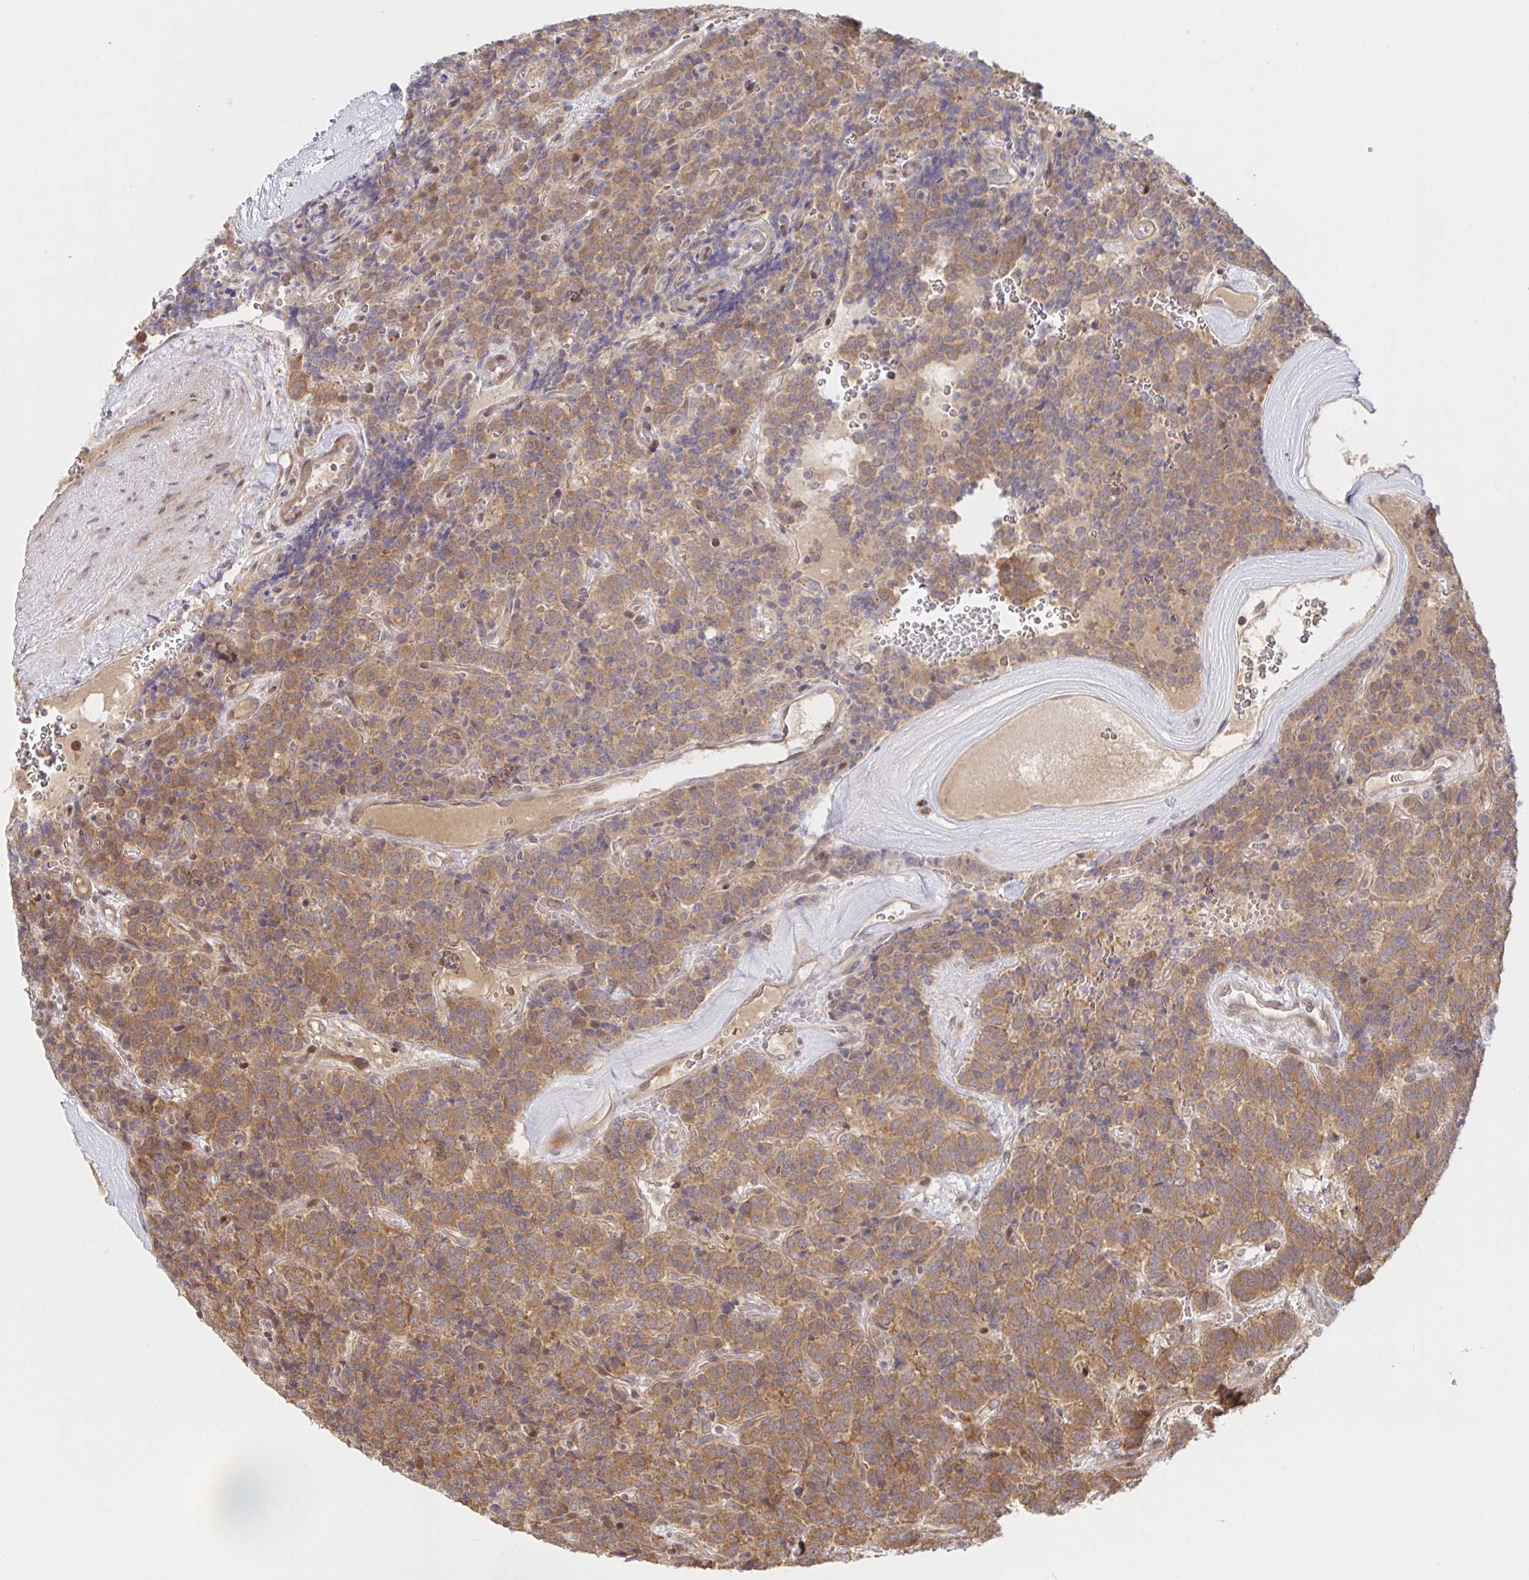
{"staining": {"intensity": "moderate", "quantity": ">75%", "location": "cytoplasmic/membranous"}, "tissue": "carcinoid", "cell_type": "Tumor cells", "image_type": "cancer", "snomed": [{"axis": "morphology", "description": "Carcinoid, malignant, NOS"}, {"axis": "topography", "description": "Pancreas"}], "caption": "Immunohistochemistry (IHC) (DAB (3,3'-diaminobenzidine)) staining of human carcinoid exhibits moderate cytoplasmic/membranous protein expression in about >75% of tumor cells. Immunohistochemistry stains the protein of interest in brown and the nuclei are stained blue.", "gene": "AACS", "patient": {"sex": "male", "age": 36}}